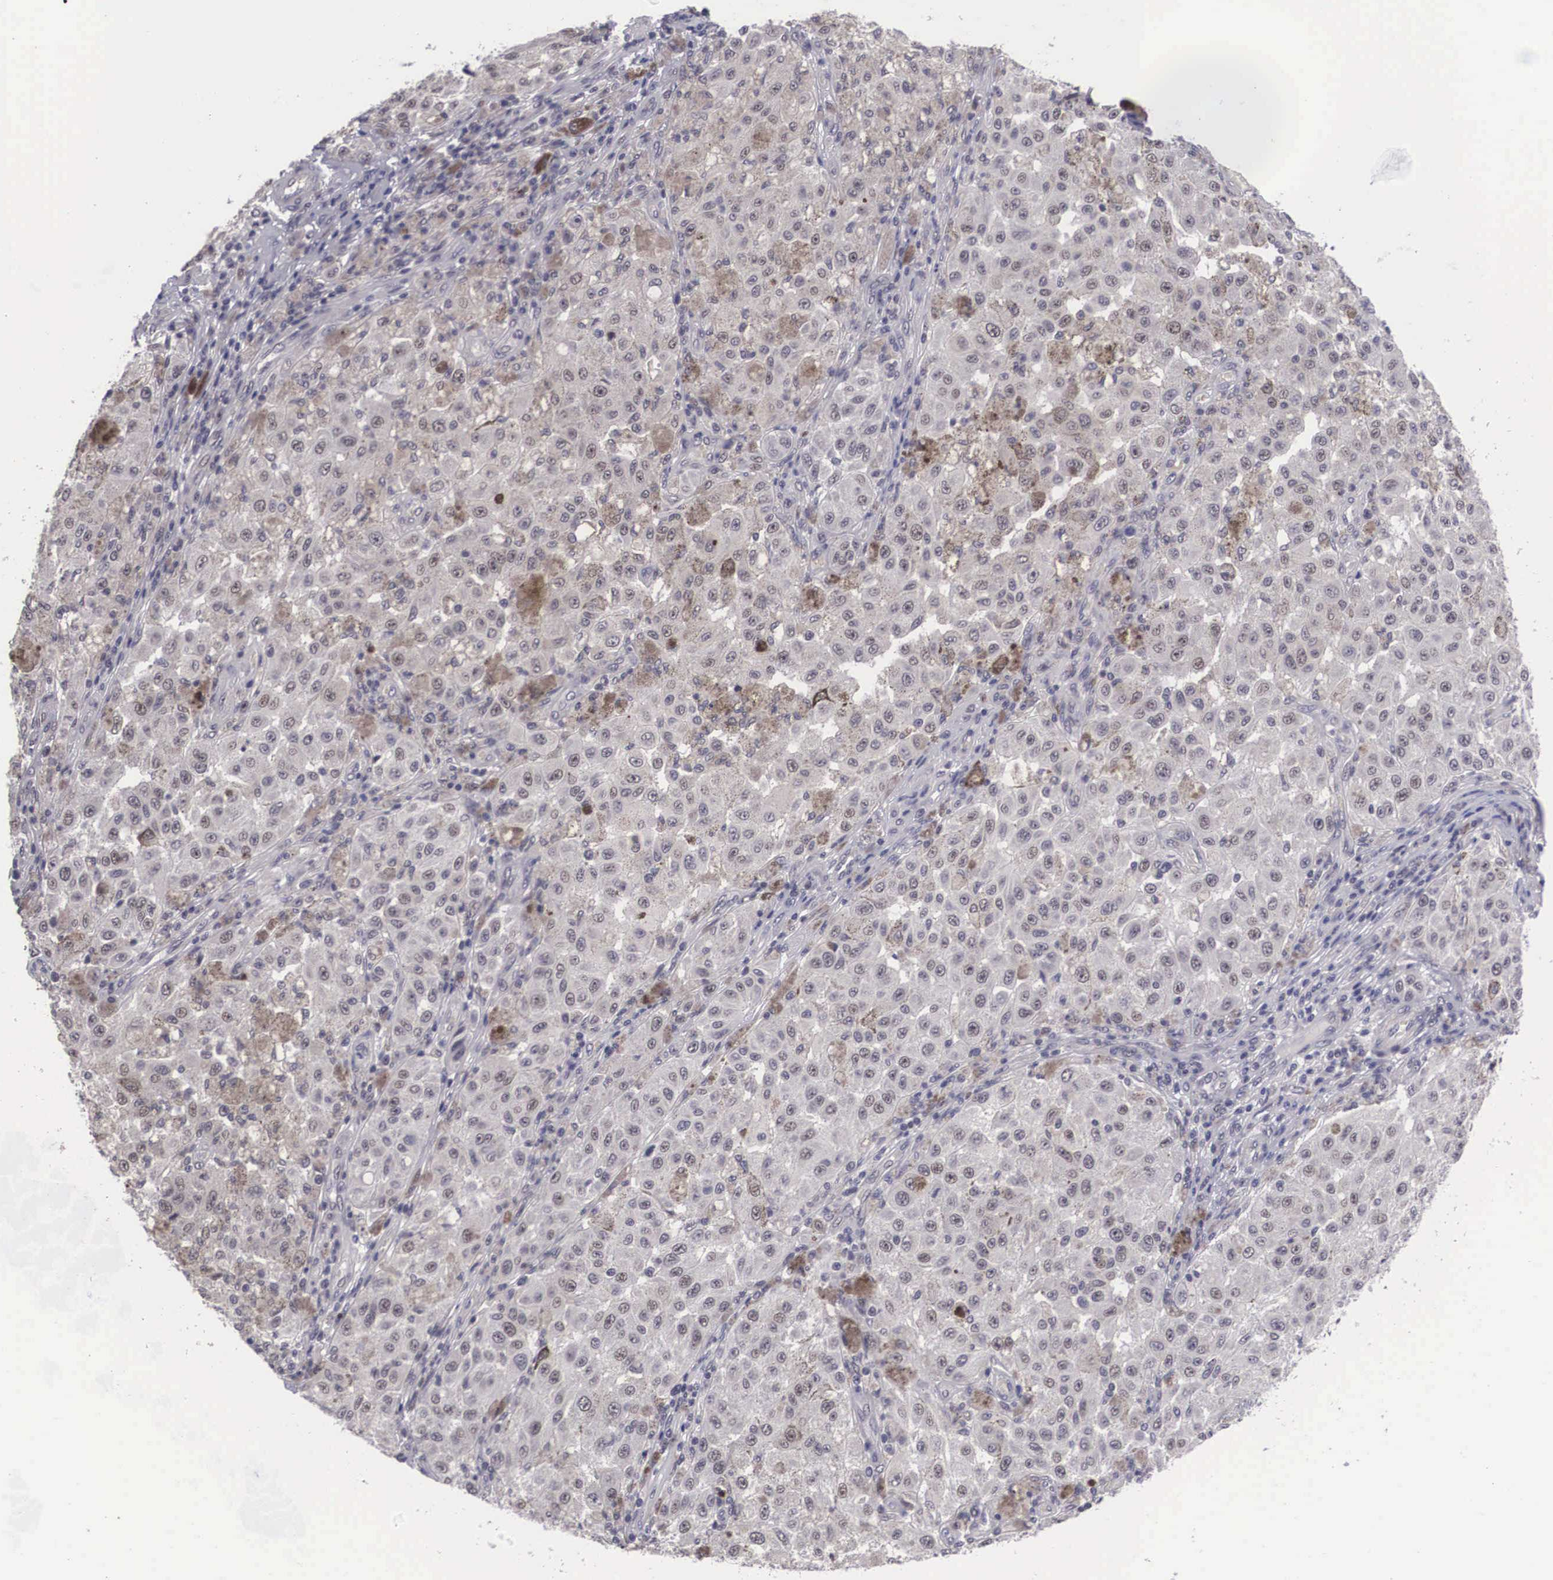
{"staining": {"intensity": "weak", "quantity": "<25%", "location": "nuclear"}, "tissue": "melanoma", "cell_type": "Tumor cells", "image_type": "cancer", "snomed": [{"axis": "morphology", "description": "Malignant melanoma, NOS"}, {"axis": "topography", "description": "Skin"}], "caption": "Immunohistochemical staining of human malignant melanoma demonstrates no significant positivity in tumor cells.", "gene": "ZNF275", "patient": {"sex": "female", "age": 64}}